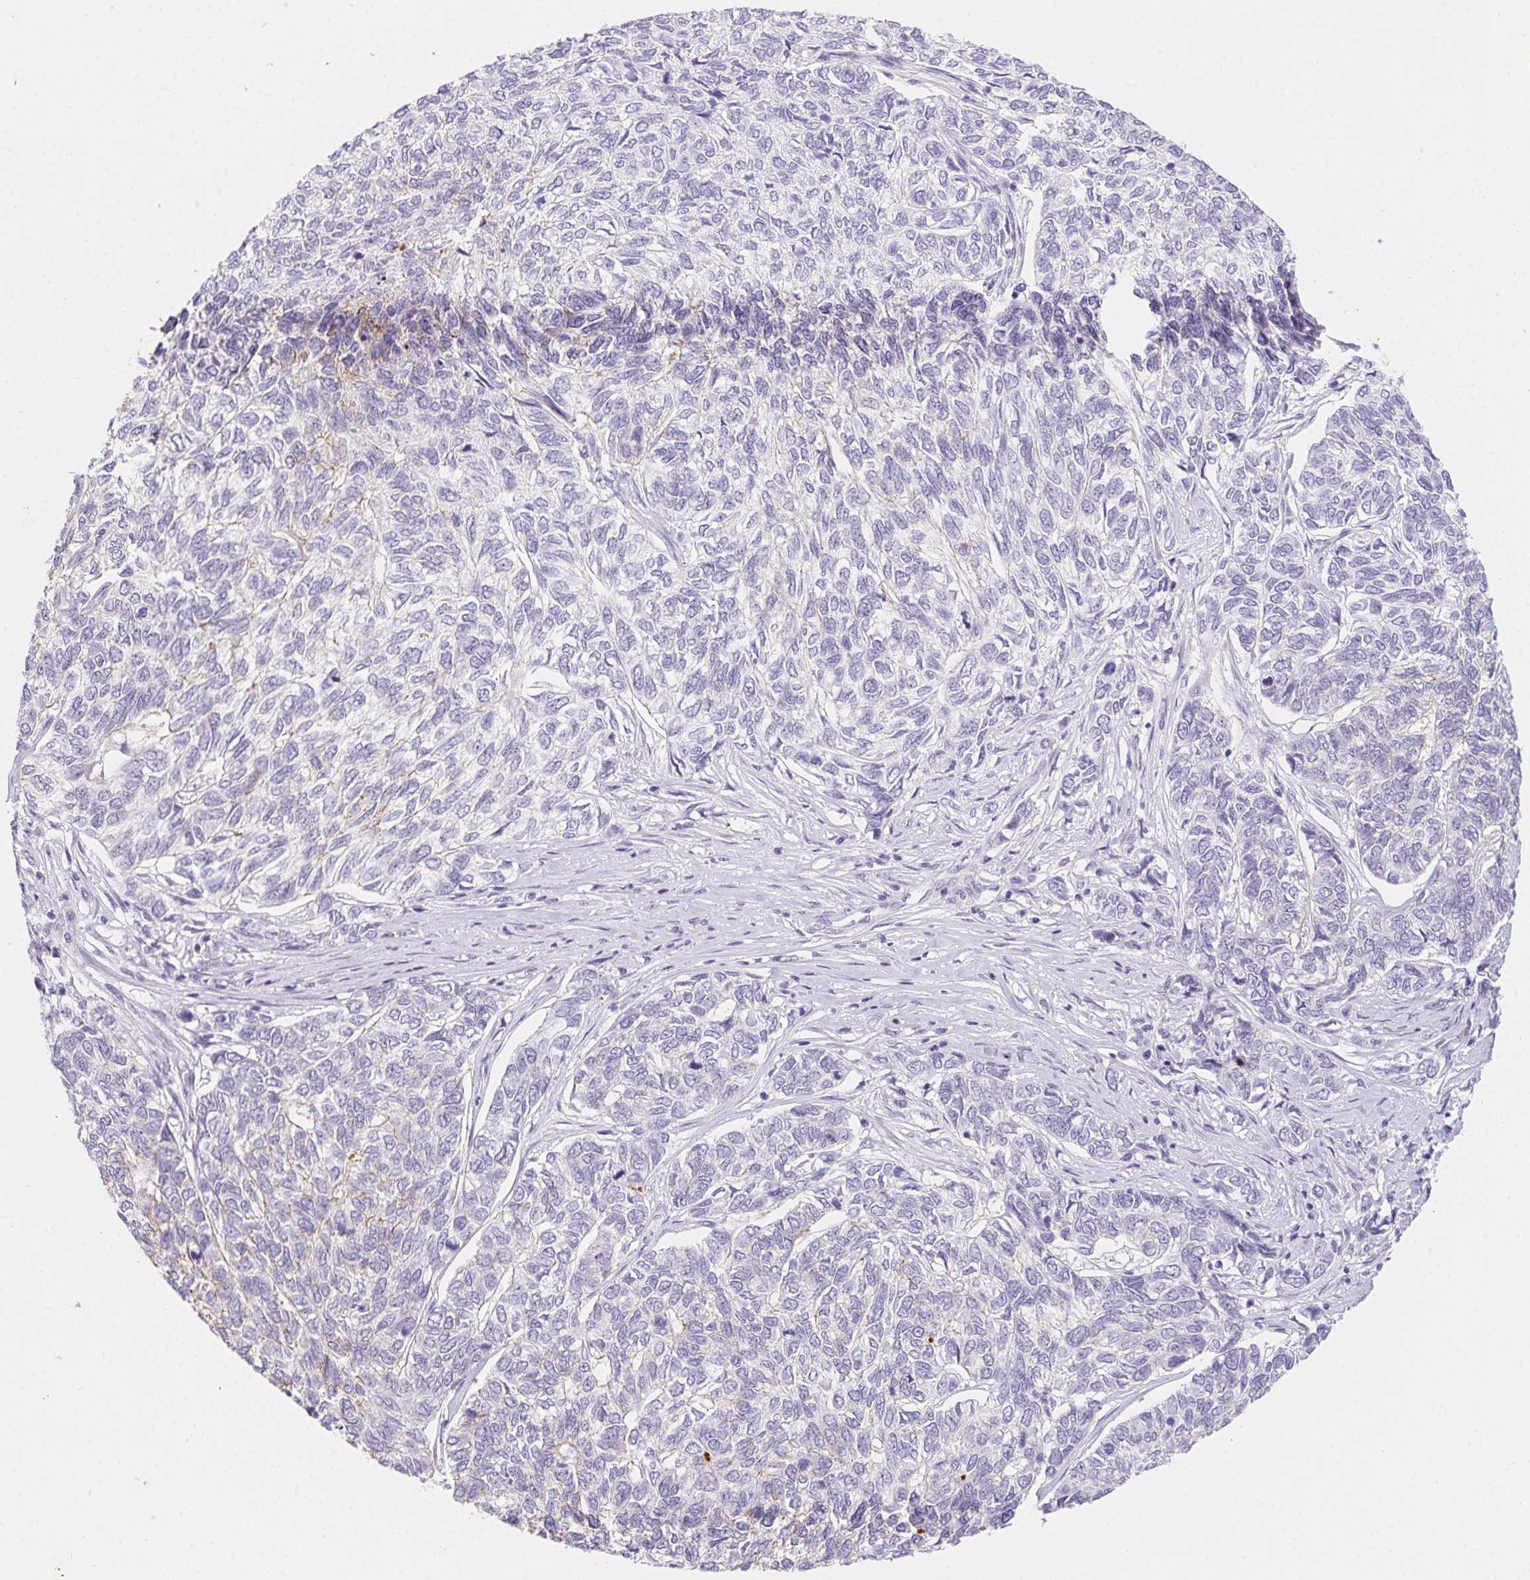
{"staining": {"intensity": "negative", "quantity": "none", "location": "none"}, "tissue": "skin cancer", "cell_type": "Tumor cells", "image_type": "cancer", "snomed": [{"axis": "morphology", "description": "Basal cell carcinoma"}, {"axis": "topography", "description": "Skin"}], "caption": "Photomicrograph shows no significant protein staining in tumor cells of basal cell carcinoma (skin).", "gene": "MYL4", "patient": {"sex": "female", "age": 65}}